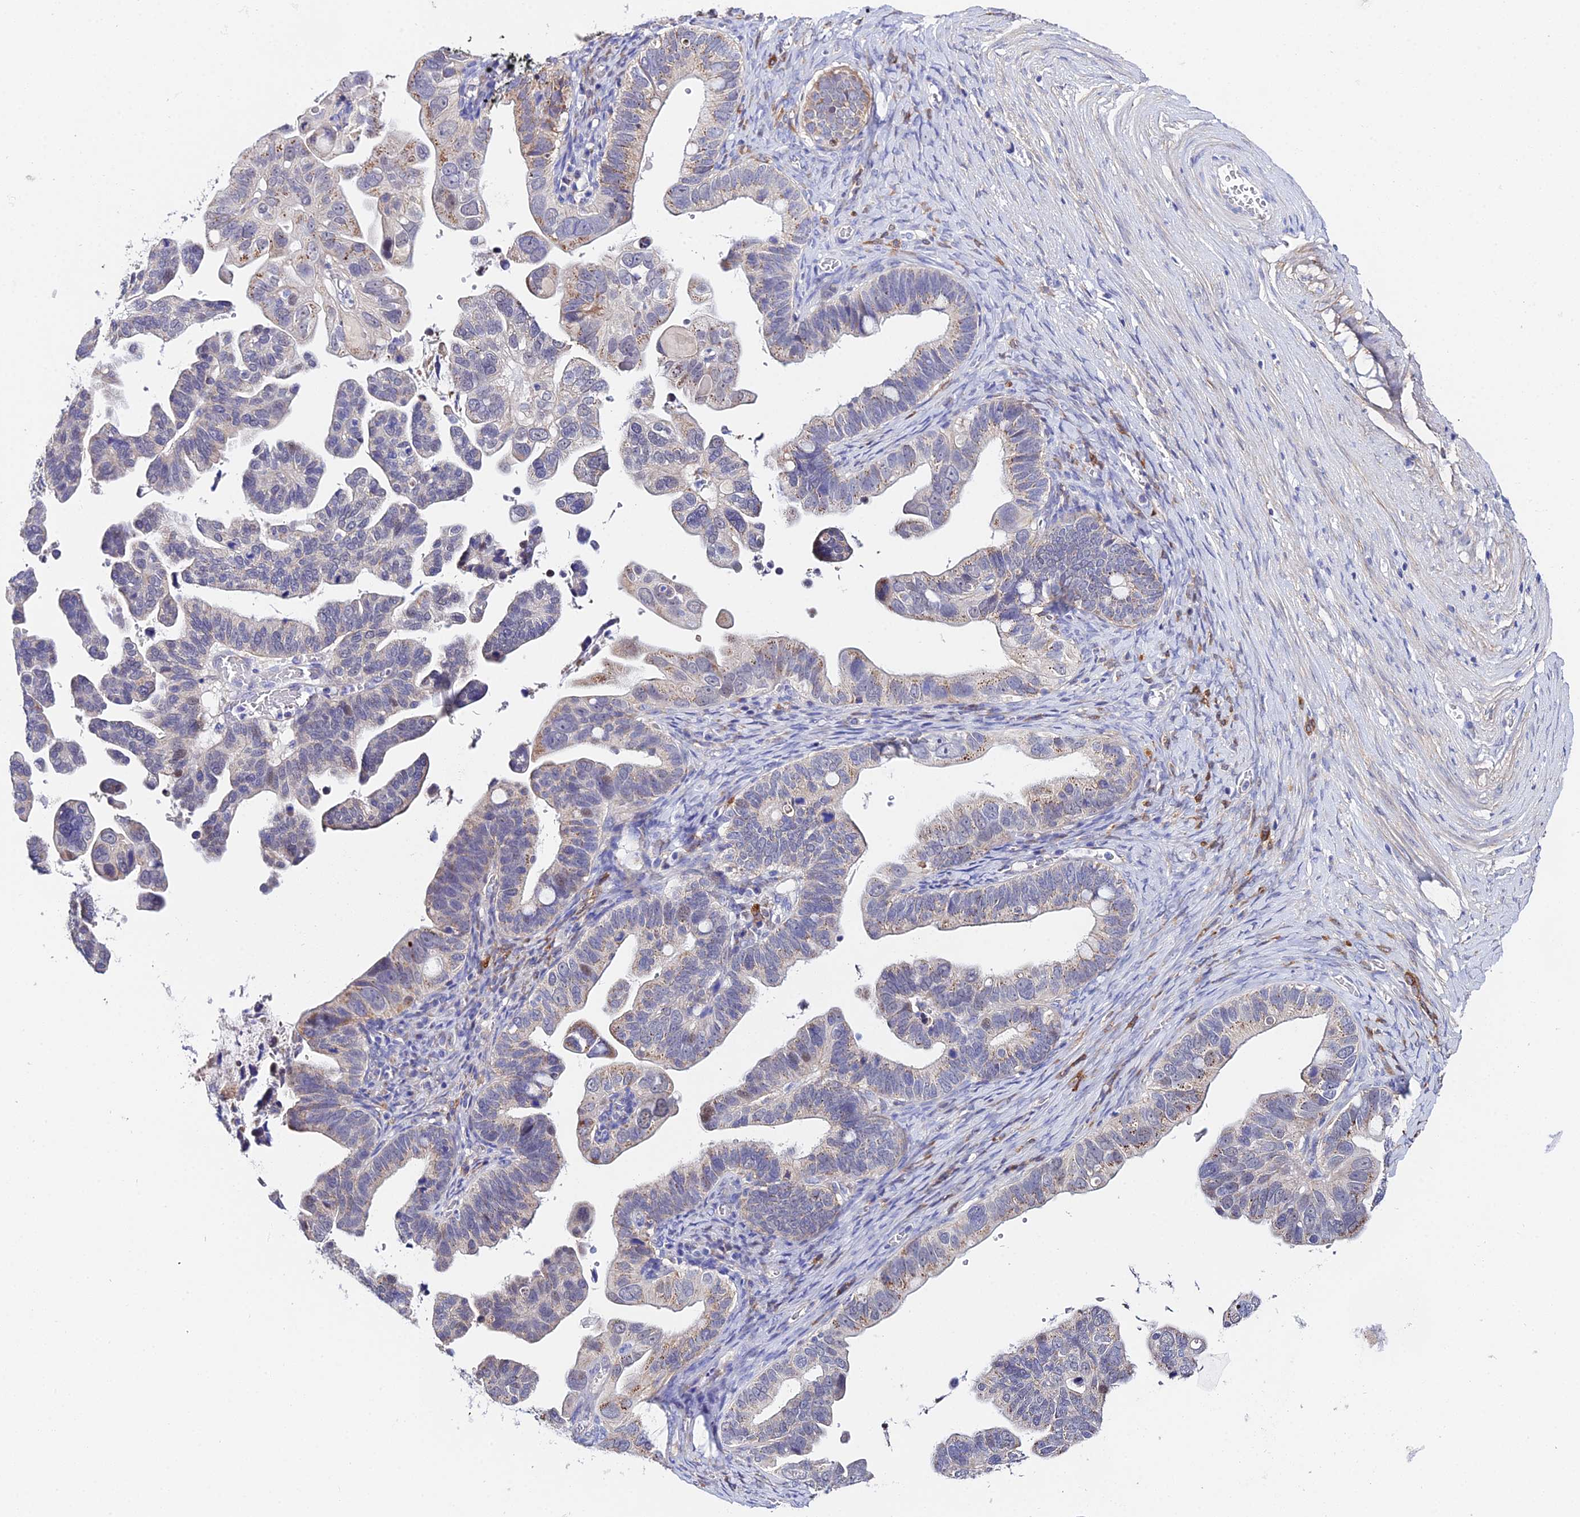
{"staining": {"intensity": "weak", "quantity": "<25%", "location": "cytoplasmic/membranous"}, "tissue": "ovarian cancer", "cell_type": "Tumor cells", "image_type": "cancer", "snomed": [{"axis": "morphology", "description": "Cystadenocarcinoma, serous, NOS"}, {"axis": "topography", "description": "Ovary"}], "caption": "High power microscopy histopathology image of an immunohistochemistry (IHC) micrograph of ovarian cancer (serous cystadenocarcinoma), revealing no significant staining in tumor cells. The staining is performed using DAB brown chromogen with nuclei counter-stained in using hematoxylin.", "gene": "PPP2R2C", "patient": {"sex": "female", "age": 56}}